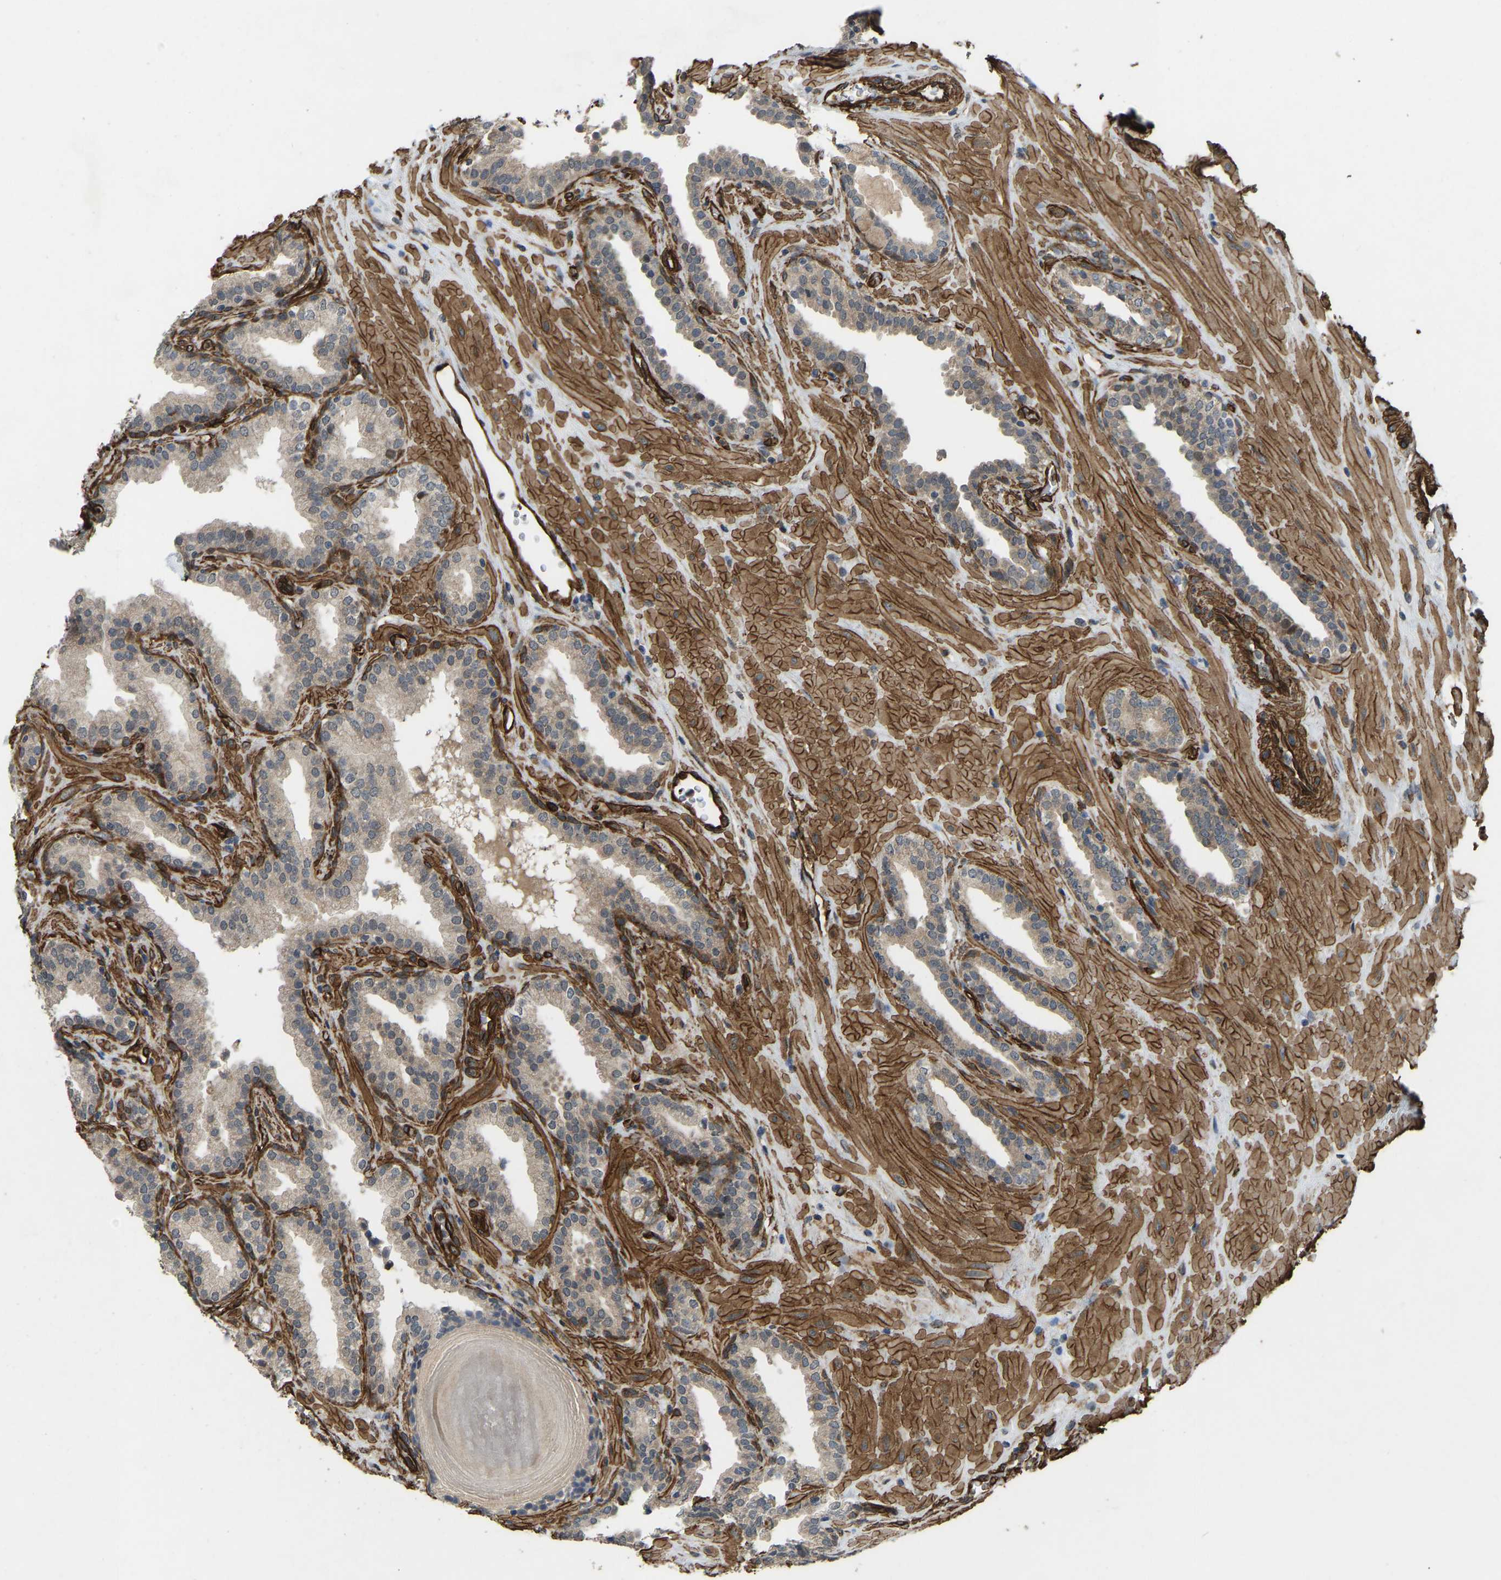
{"staining": {"intensity": "weak", "quantity": ">75%", "location": "cytoplasmic/membranous"}, "tissue": "prostate", "cell_type": "Glandular cells", "image_type": "normal", "snomed": [{"axis": "morphology", "description": "Normal tissue, NOS"}, {"axis": "topography", "description": "Prostate"}], "caption": "High-magnification brightfield microscopy of unremarkable prostate stained with DAB (brown) and counterstained with hematoxylin (blue). glandular cells exhibit weak cytoplasmic/membranous staining is appreciated in about>75% of cells.", "gene": "NMB", "patient": {"sex": "male", "age": 51}}